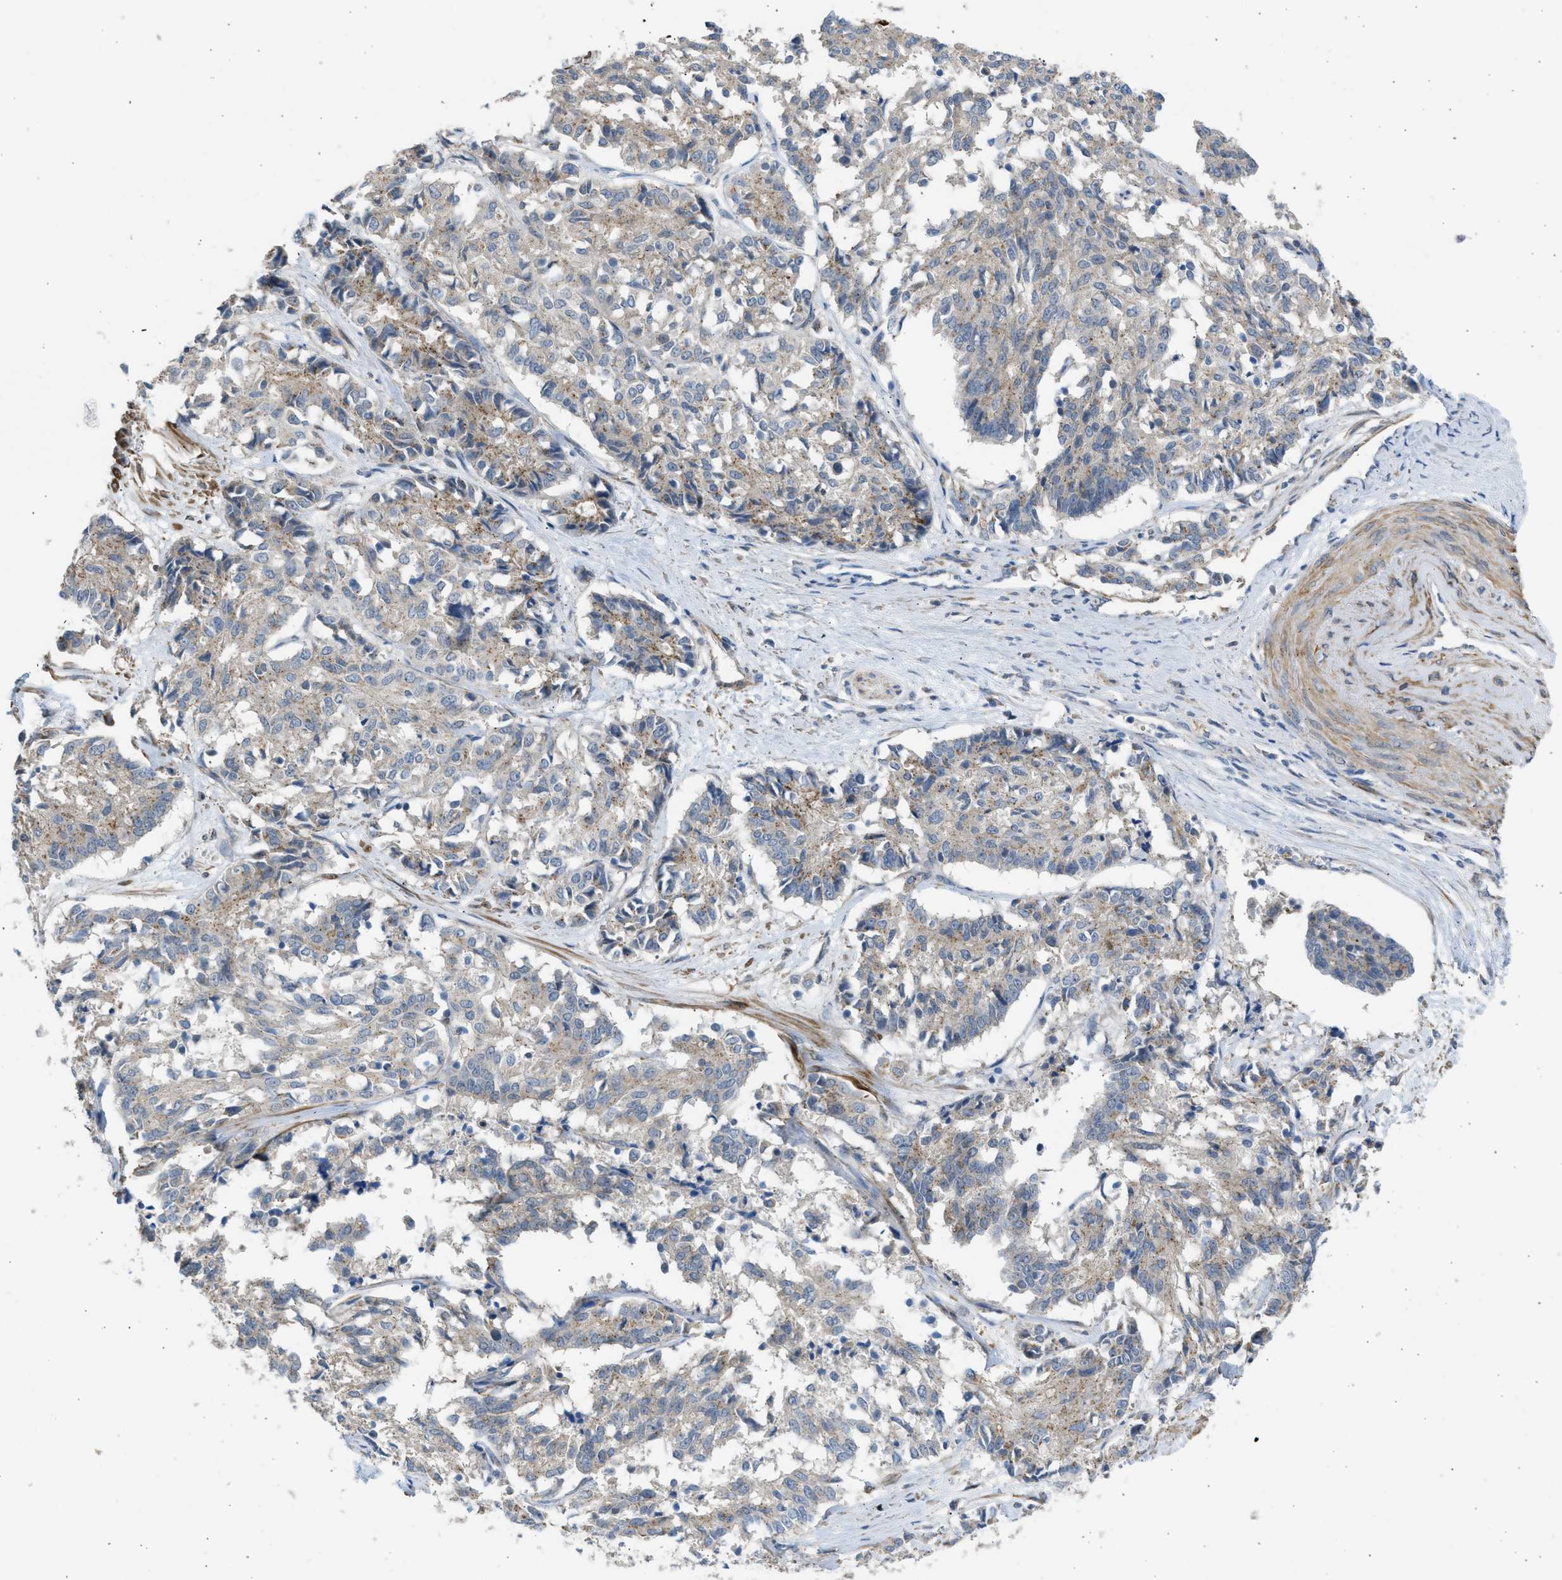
{"staining": {"intensity": "weak", "quantity": "<25%", "location": "cytoplasmic/membranous"}, "tissue": "cervical cancer", "cell_type": "Tumor cells", "image_type": "cancer", "snomed": [{"axis": "morphology", "description": "Squamous cell carcinoma, NOS"}, {"axis": "topography", "description": "Cervix"}], "caption": "High magnification brightfield microscopy of squamous cell carcinoma (cervical) stained with DAB (brown) and counterstained with hematoxylin (blue): tumor cells show no significant expression.", "gene": "PCNX3", "patient": {"sex": "female", "age": 35}}